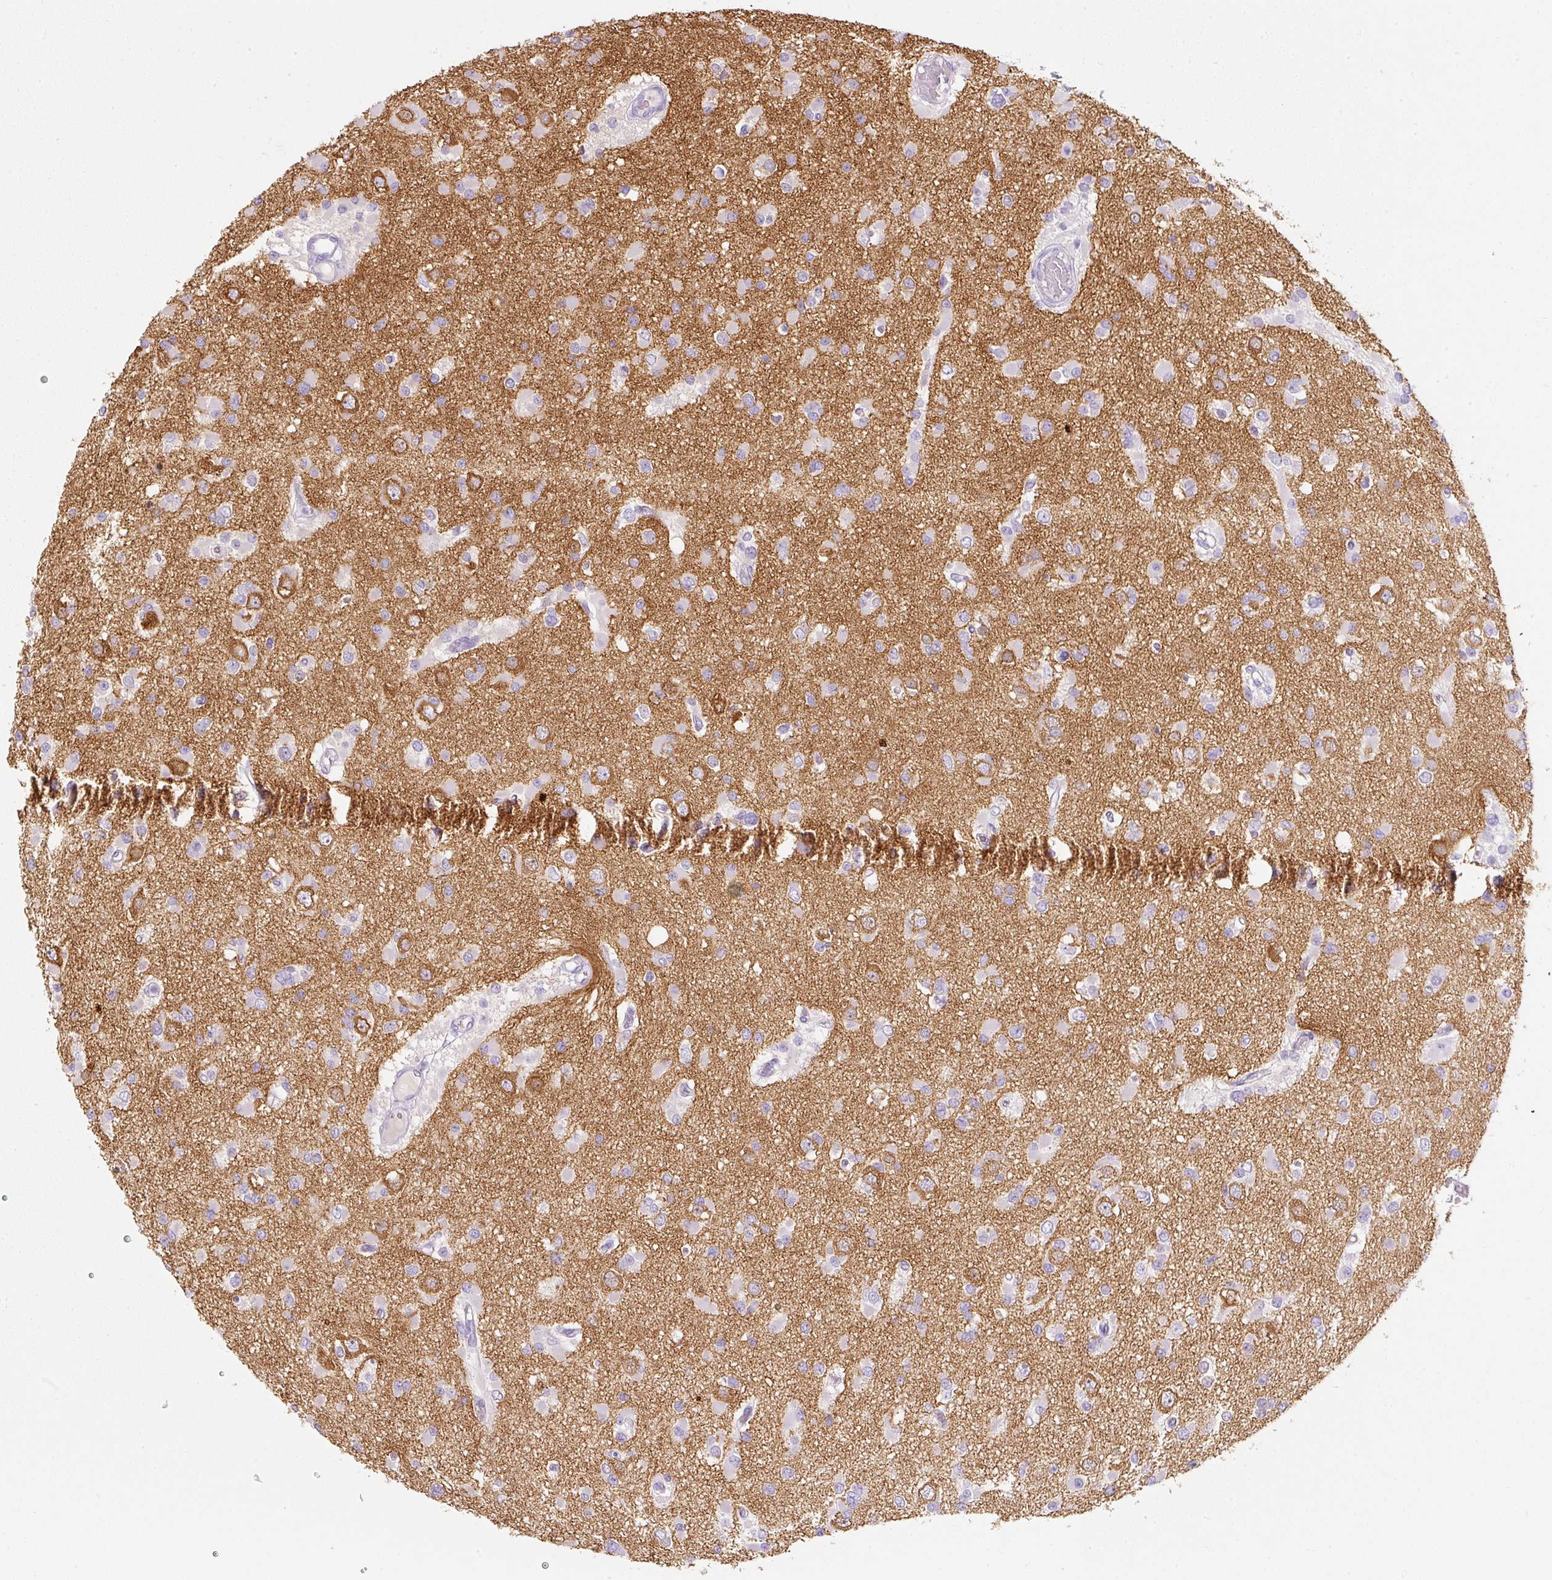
{"staining": {"intensity": "negative", "quantity": "none", "location": "none"}, "tissue": "glioma", "cell_type": "Tumor cells", "image_type": "cancer", "snomed": [{"axis": "morphology", "description": "Glioma, malignant, Low grade"}, {"axis": "topography", "description": "Brain"}], "caption": "The histopathology image exhibits no staining of tumor cells in malignant glioma (low-grade).", "gene": "DNM1", "patient": {"sex": "female", "age": 22}}